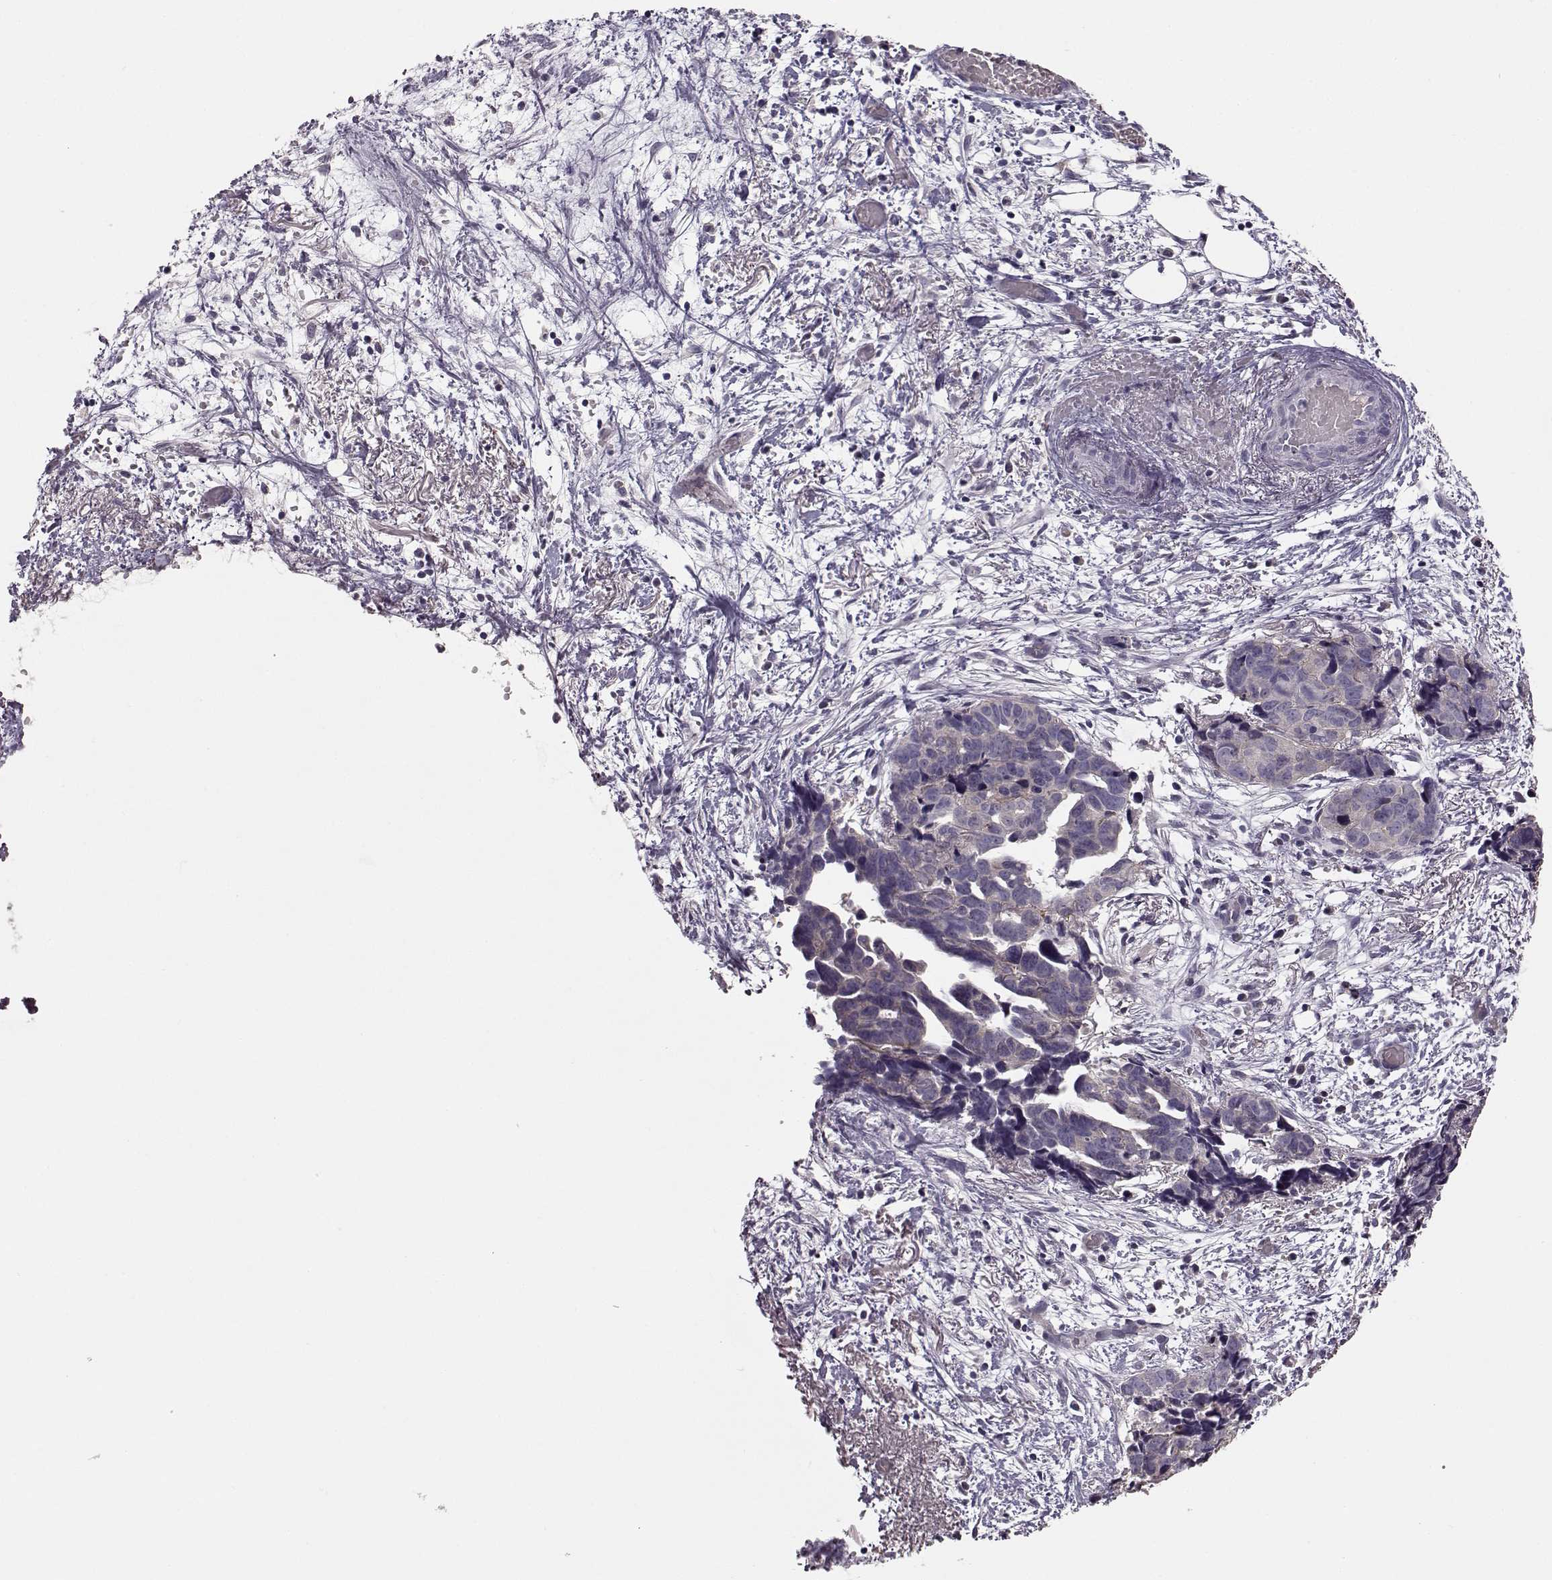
{"staining": {"intensity": "negative", "quantity": "none", "location": "none"}, "tissue": "ovarian cancer", "cell_type": "Tumor cells", "image_type": "cancer", "snomed": [{"axis": "morphology", "description": "Cystadenocarcinoma, serous, NOS"}, {"axis": "topography", "description": "Ovary"}], "caption": "This is a histopathology image of IHC staining of ovarian cancer, which shows no staining in tumor cells.", "gene": "BFSP2", "patient": {"sex": "female", "age": 69}}